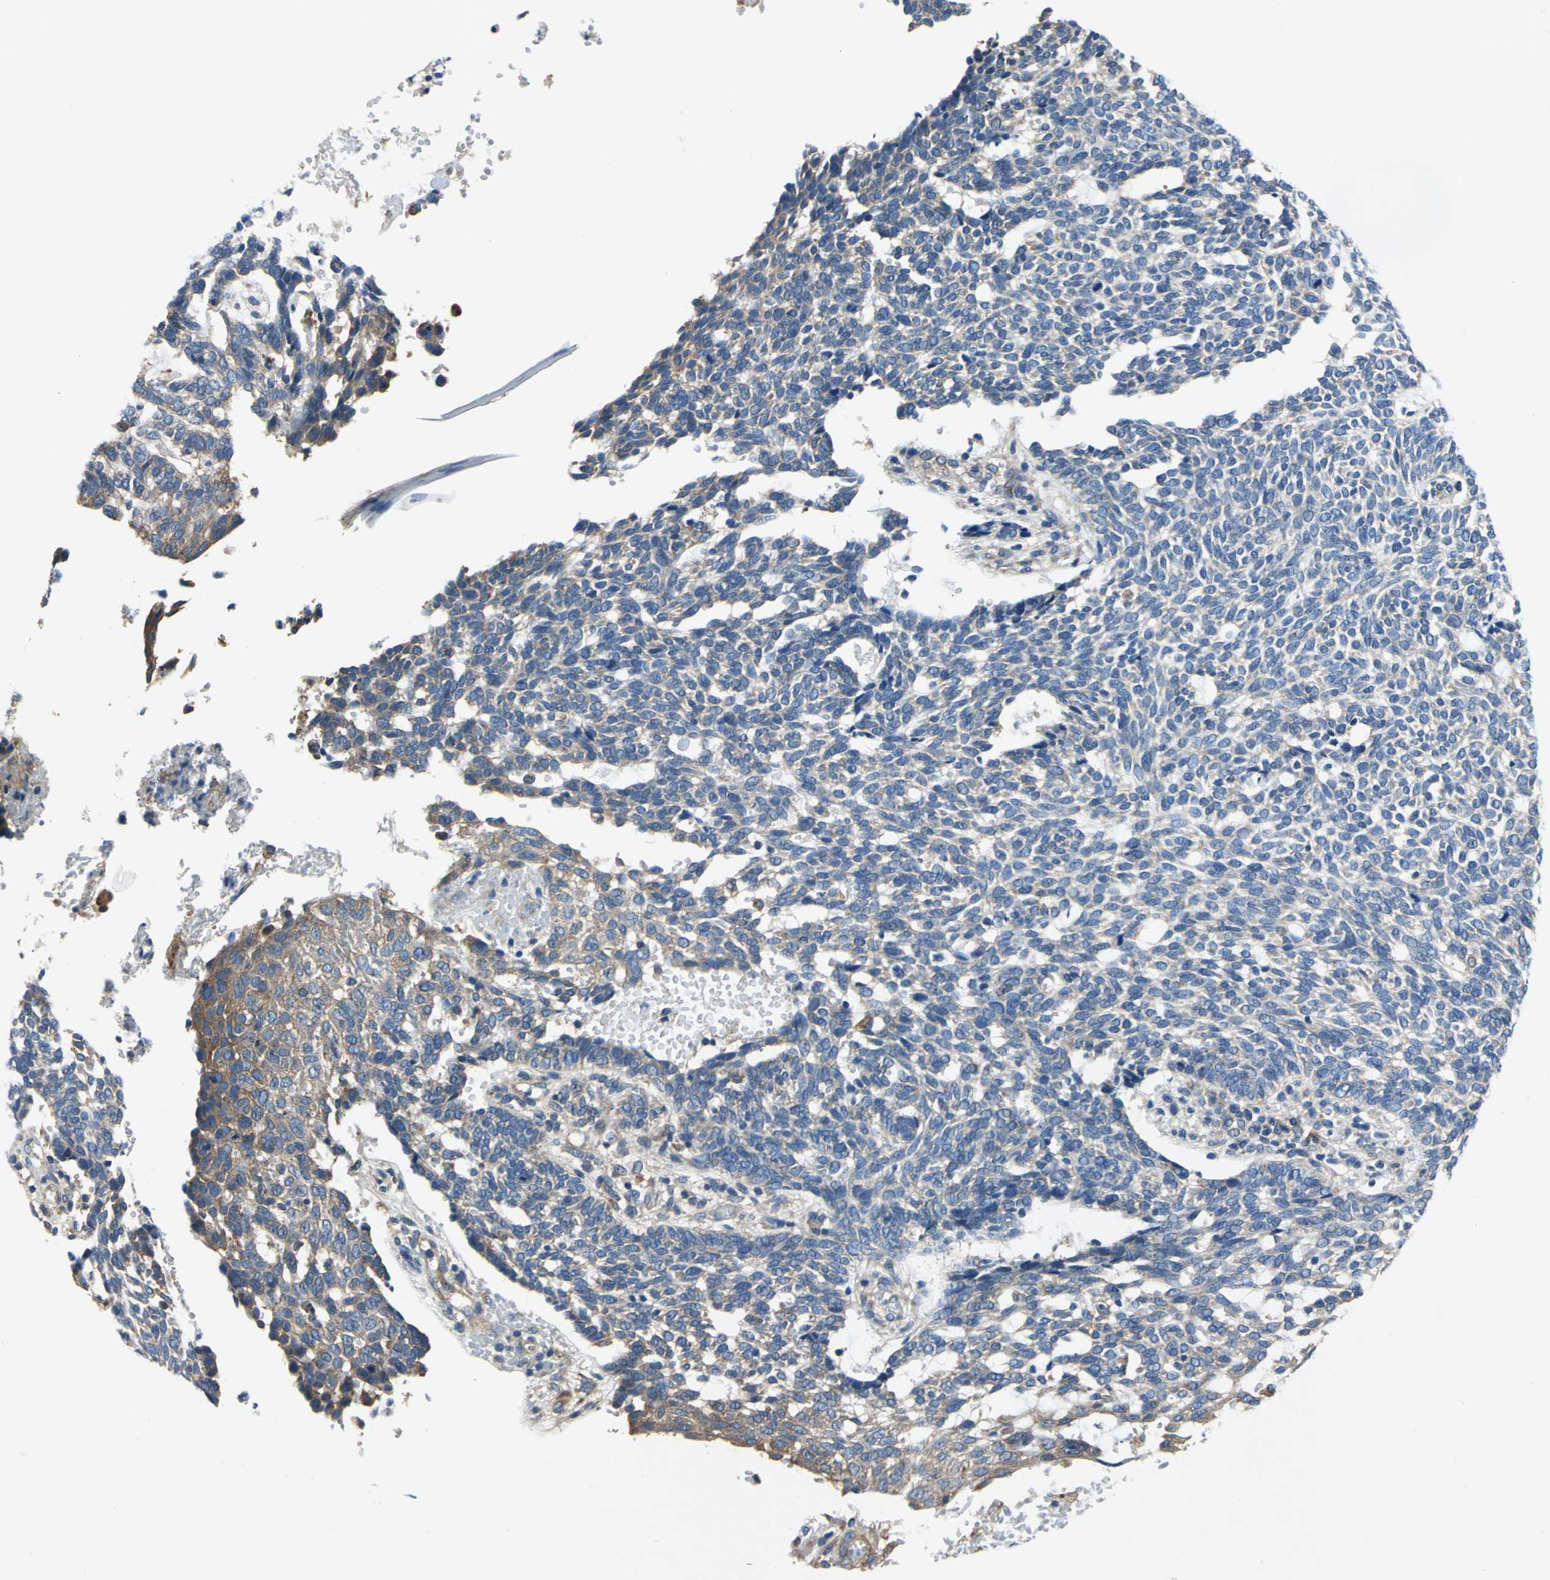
{"staining": {"intensity": "weak", "quantity": "25%-75%", "location": "cytoplasmic/membranous"}, "tissue": "skin cancer", "cell_type": "Tumor cells", "image_type": "cancer", "snomed": [{"axis": "morphology", "description": "Normal tissue, NOS"}, {"axis": "morphology", "description": "Basal cell carcinoma"}, {"axis": "topography", "description": "Skin"}], "caption": "A micrograph of basal cell carcinoma (skin) stained for a protein shows weak cytoplasmic/membranous brown staining in tumor cells.", "gene": "DDX3Y", "patient": {"sex": "male", "age": 87}}